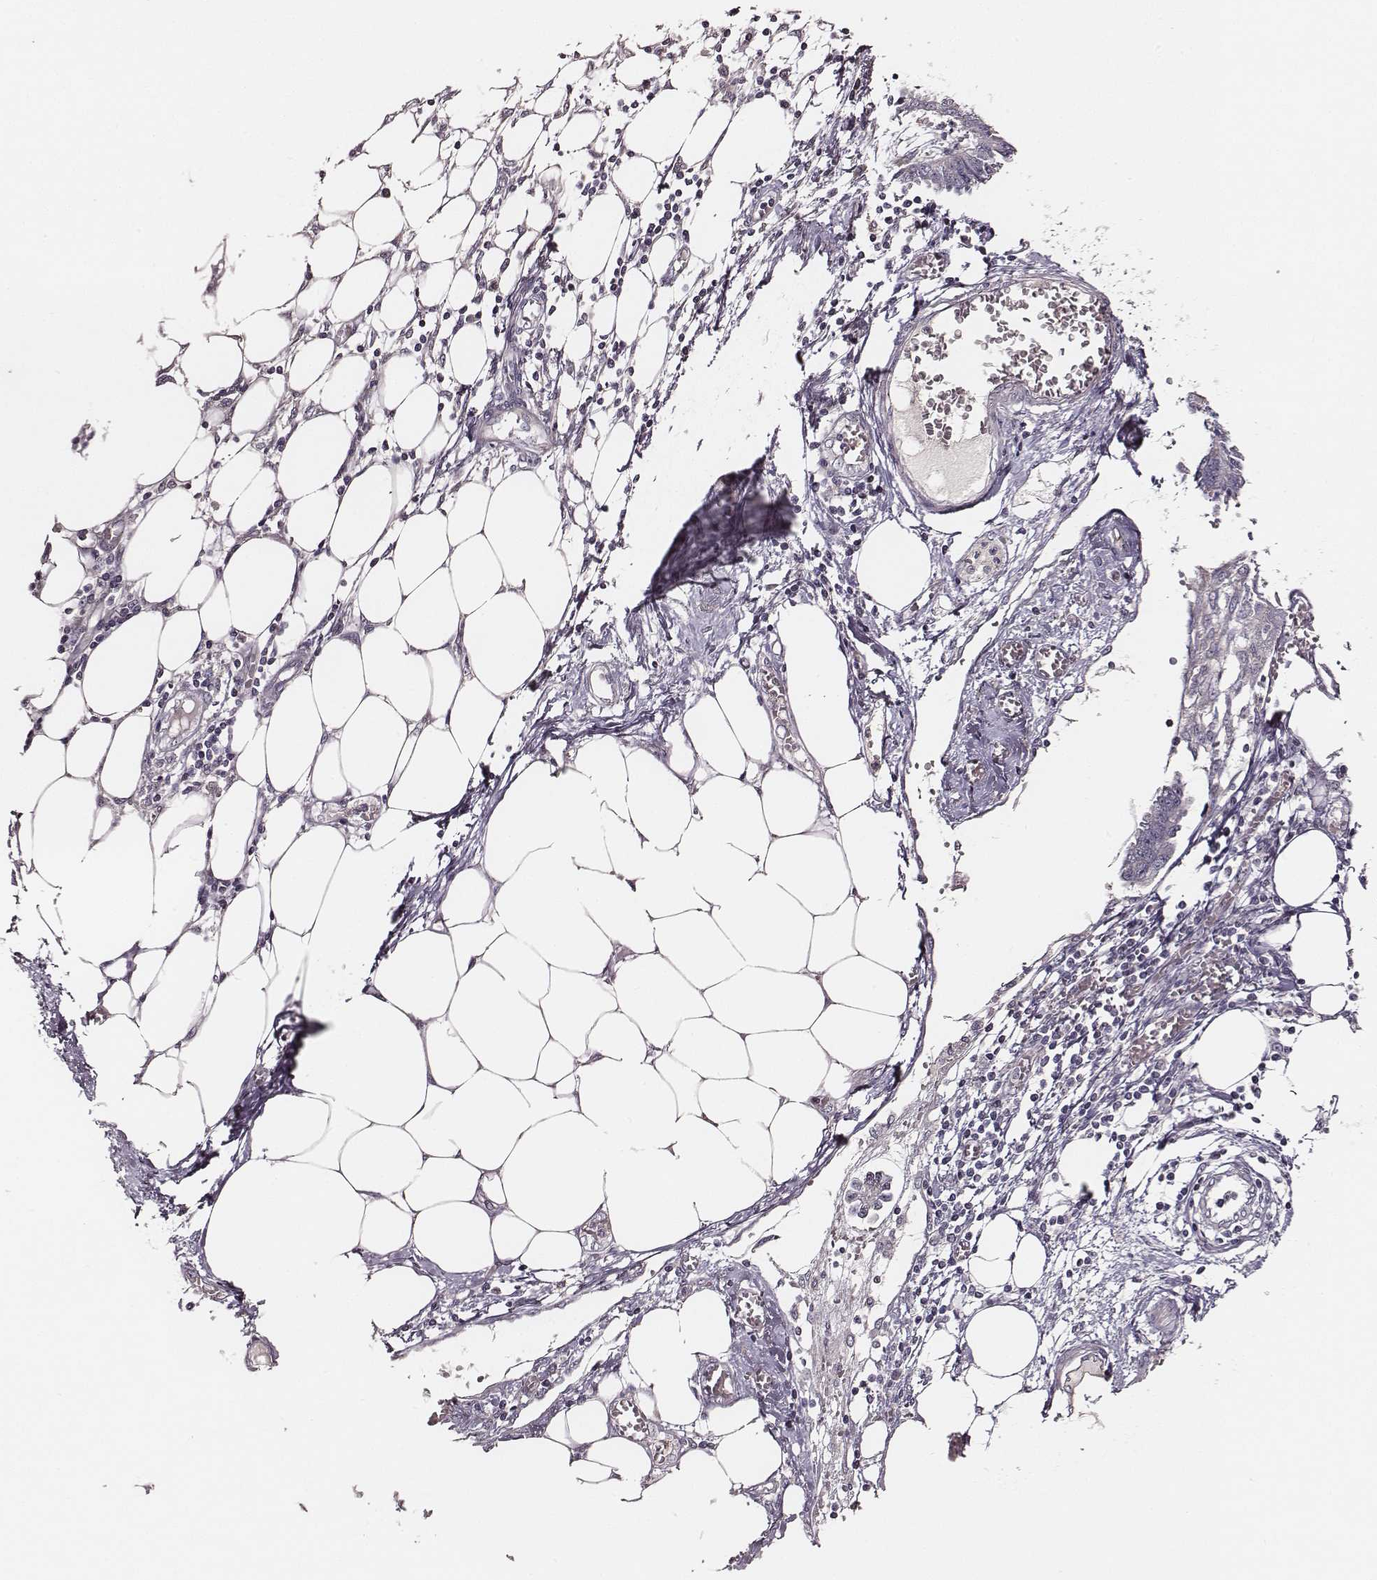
{"staining": {"intensity": "negative", "quantity": "none", "location": "none"}, "tissue": "endometrial cancer", "cell_type": "Tumor cells", "image_type": "cancer", "snomed": [{"axis": "morphology", "description": "Adenocarcinoma, NOS"}, {"axis": "morphology", "description": "Adenocarcinoma, metastatic, NOS"}, {"axis": "topography", "description": "Adipose tissue"}, {"axis": "topography", "description": "Endometrium"}], "caption": "Tumor cells show no significant positivity in endometrial adenocarcinoma.", "gene": "ZYX", "patient": {"sex": "female", "age": 67}}